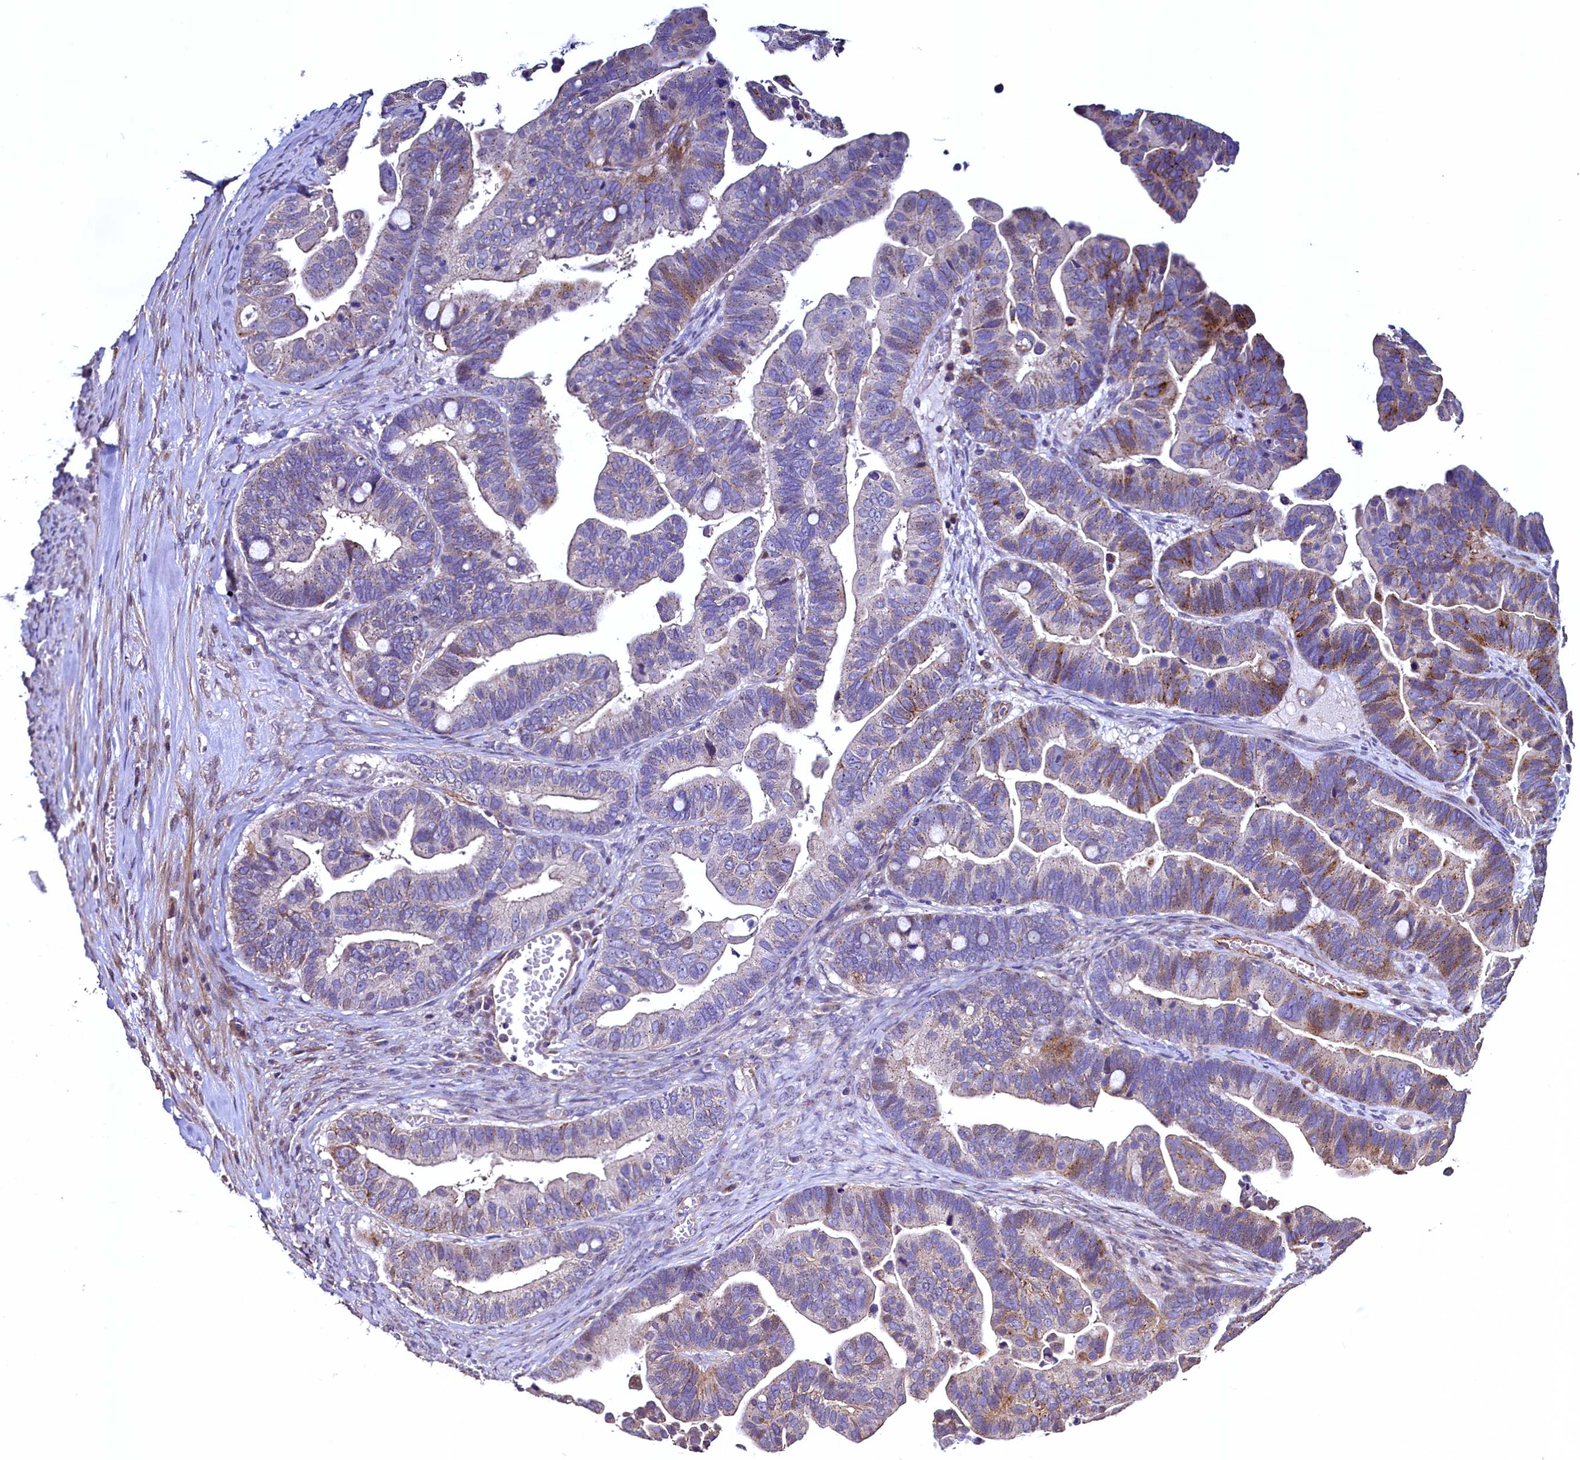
{"staining": {"intensity": "moderate", "quantity": "<25%", "location": "cytoplasmic/membranous"}, "tissue": "ovarian cancer", "cell_type": "Tumor cells", "image_type": "cancer", "snomed": [{"axis": "morphology", "description": "Cystadenocarcinoma, serous, NOS"}, {"axis": "topography", "description": "Ovary"}], "caption": "Immunohistochemistry (IHC) (DAB) staining of ovarian cancer (serous cystadenocarcinoma) displays moderate cytoplasmic/membranous protein staining in about <25% of tumor cells.", "gene": "PALM", "patient": {"sex": "female", "age": 56}}